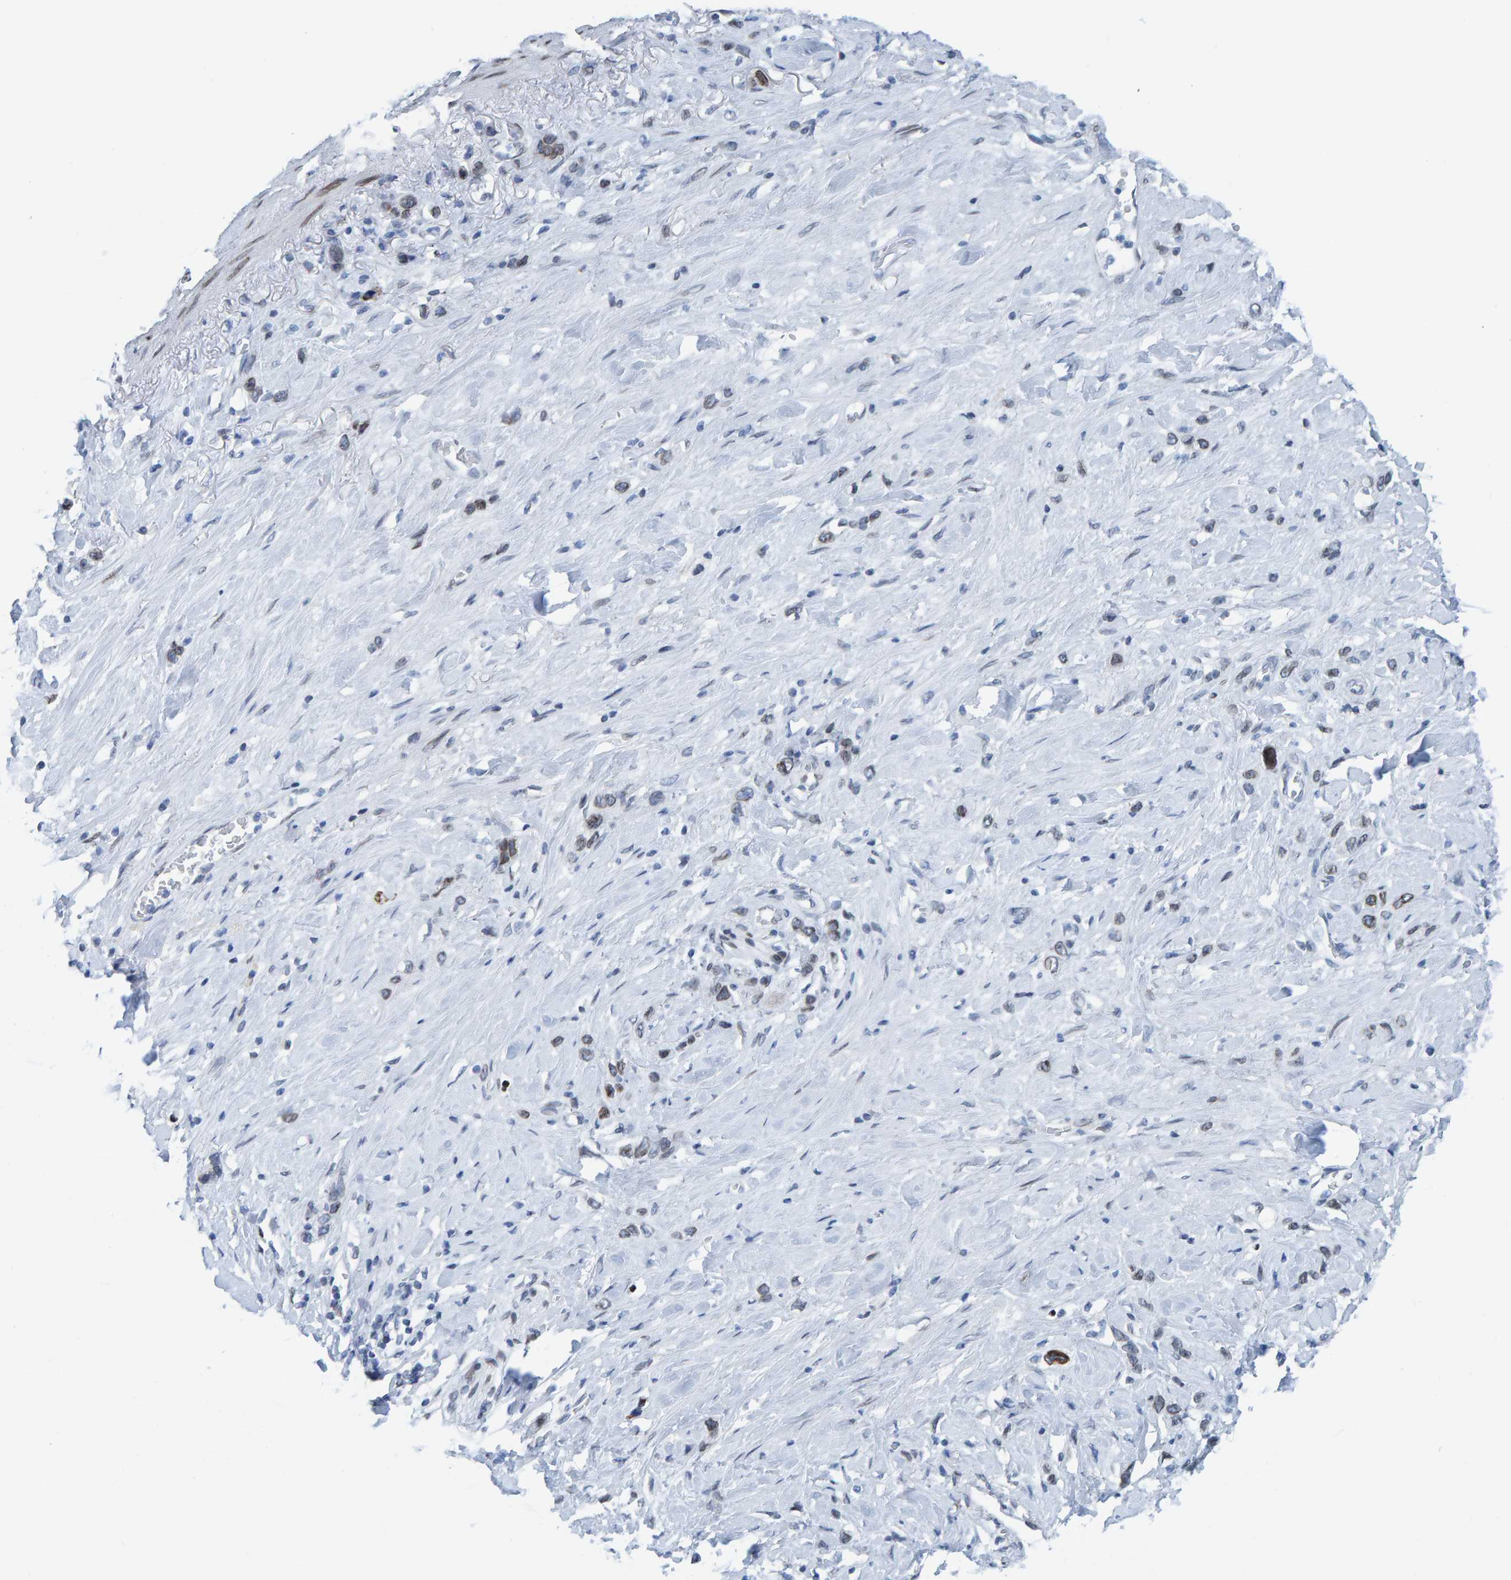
{"staining": {"intensity": "weak", "quantity": "<25%", "location": "nuclear"}, "tissue": "stomach cancer", "cell_type": "Tumor cells", "image_type": "cancer", "snomed": [{"axis": "morphology", "description": "Normal tissue, NOS"}, {"axis": "morphology", "description": "Adenocarcinoma, NOS"}, {"axis": "morphology", "description": "Adenocarcinoma, High grade"}, {"axis": "topography", "description": "Stomach, upper"}, {"axis": "topography", "description": "Stomach"}], "caption": "The micrograph exhibits no staining of tumor cells in adenocarcinoma (high-grade) (stomach). (DAB immunohistochemistry with hematoxylin counter stain).", "gene": "LMNB2", "patient": {"sex": "female", "age": 65}}